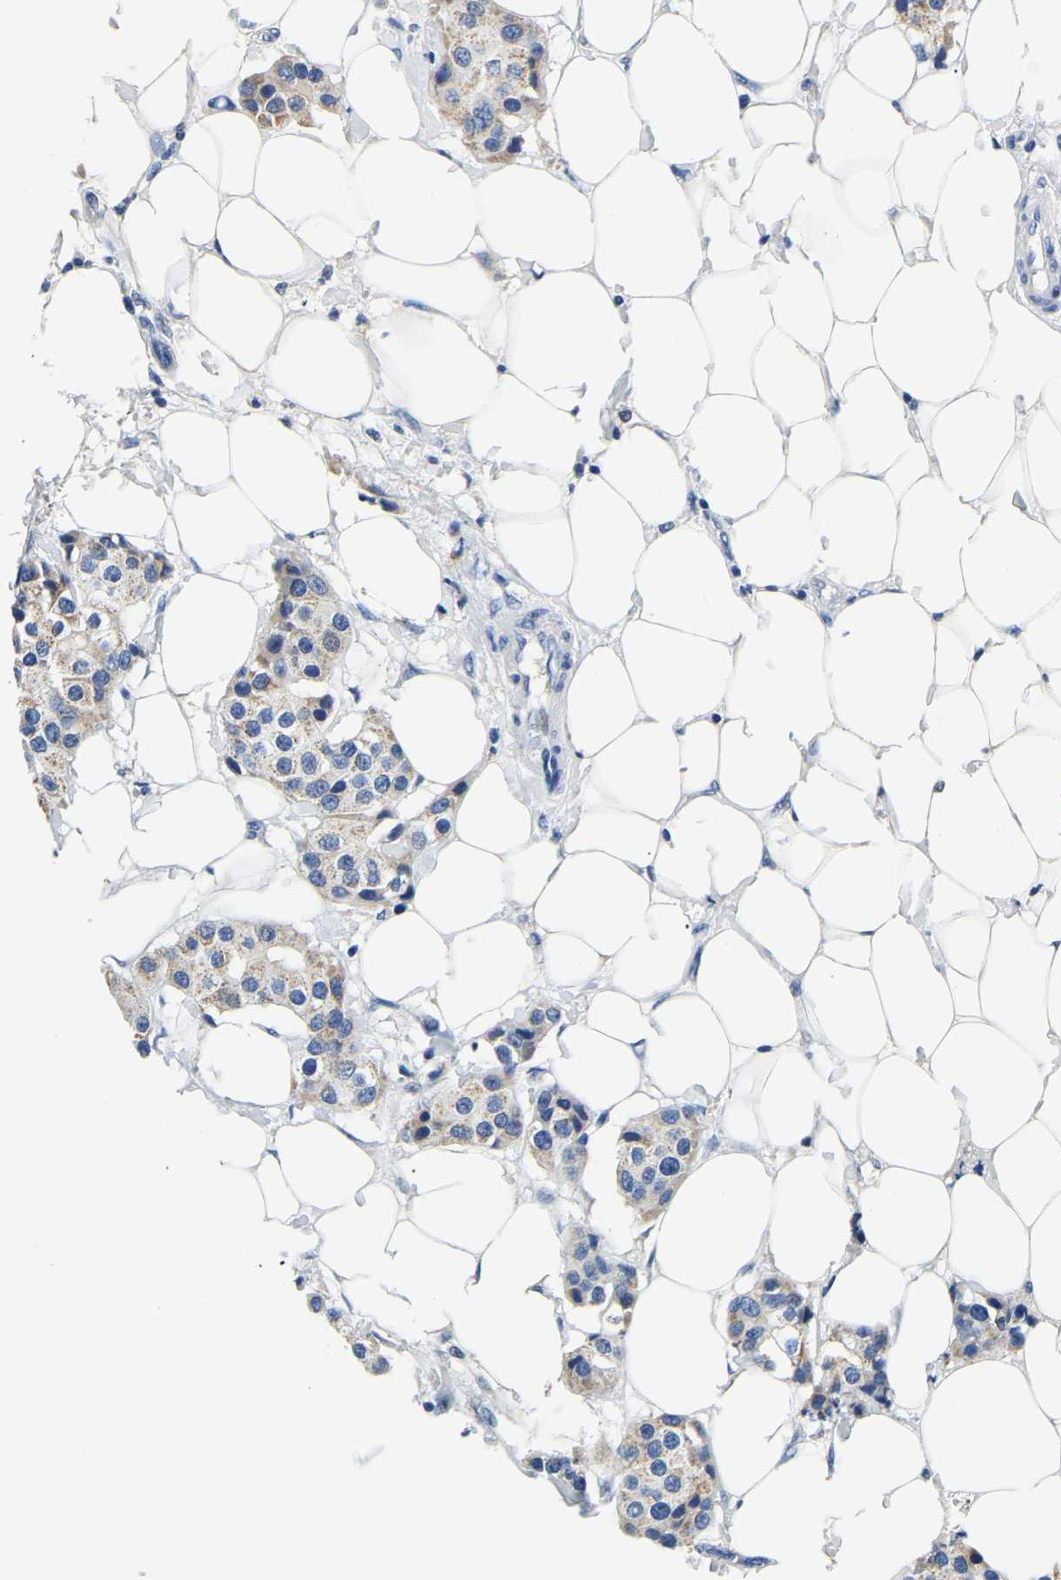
{"staining": {"intensity": "moderate", "quantity": "<25%", "location": "cytoplasmic/membranous"}, "tissue": "breast cancer", "cell_type": "Tumor cells", "image_type": "cancer", "snomed": [{"axis": "morphology", "description": "Normal tissue, NOS"}, {"axis": "morphology", "description": "Duct carcinoma"}, {"axis": "topography", "description": "Breast"}], "caption": "Breast cancer (infiltrating ductal carcinoma) stained for a protein shows moderate cytoplasmic/membranous positivity in tumor cells.", "gene": "PCK2", "patient": {"sex": "female", "age": 39}}